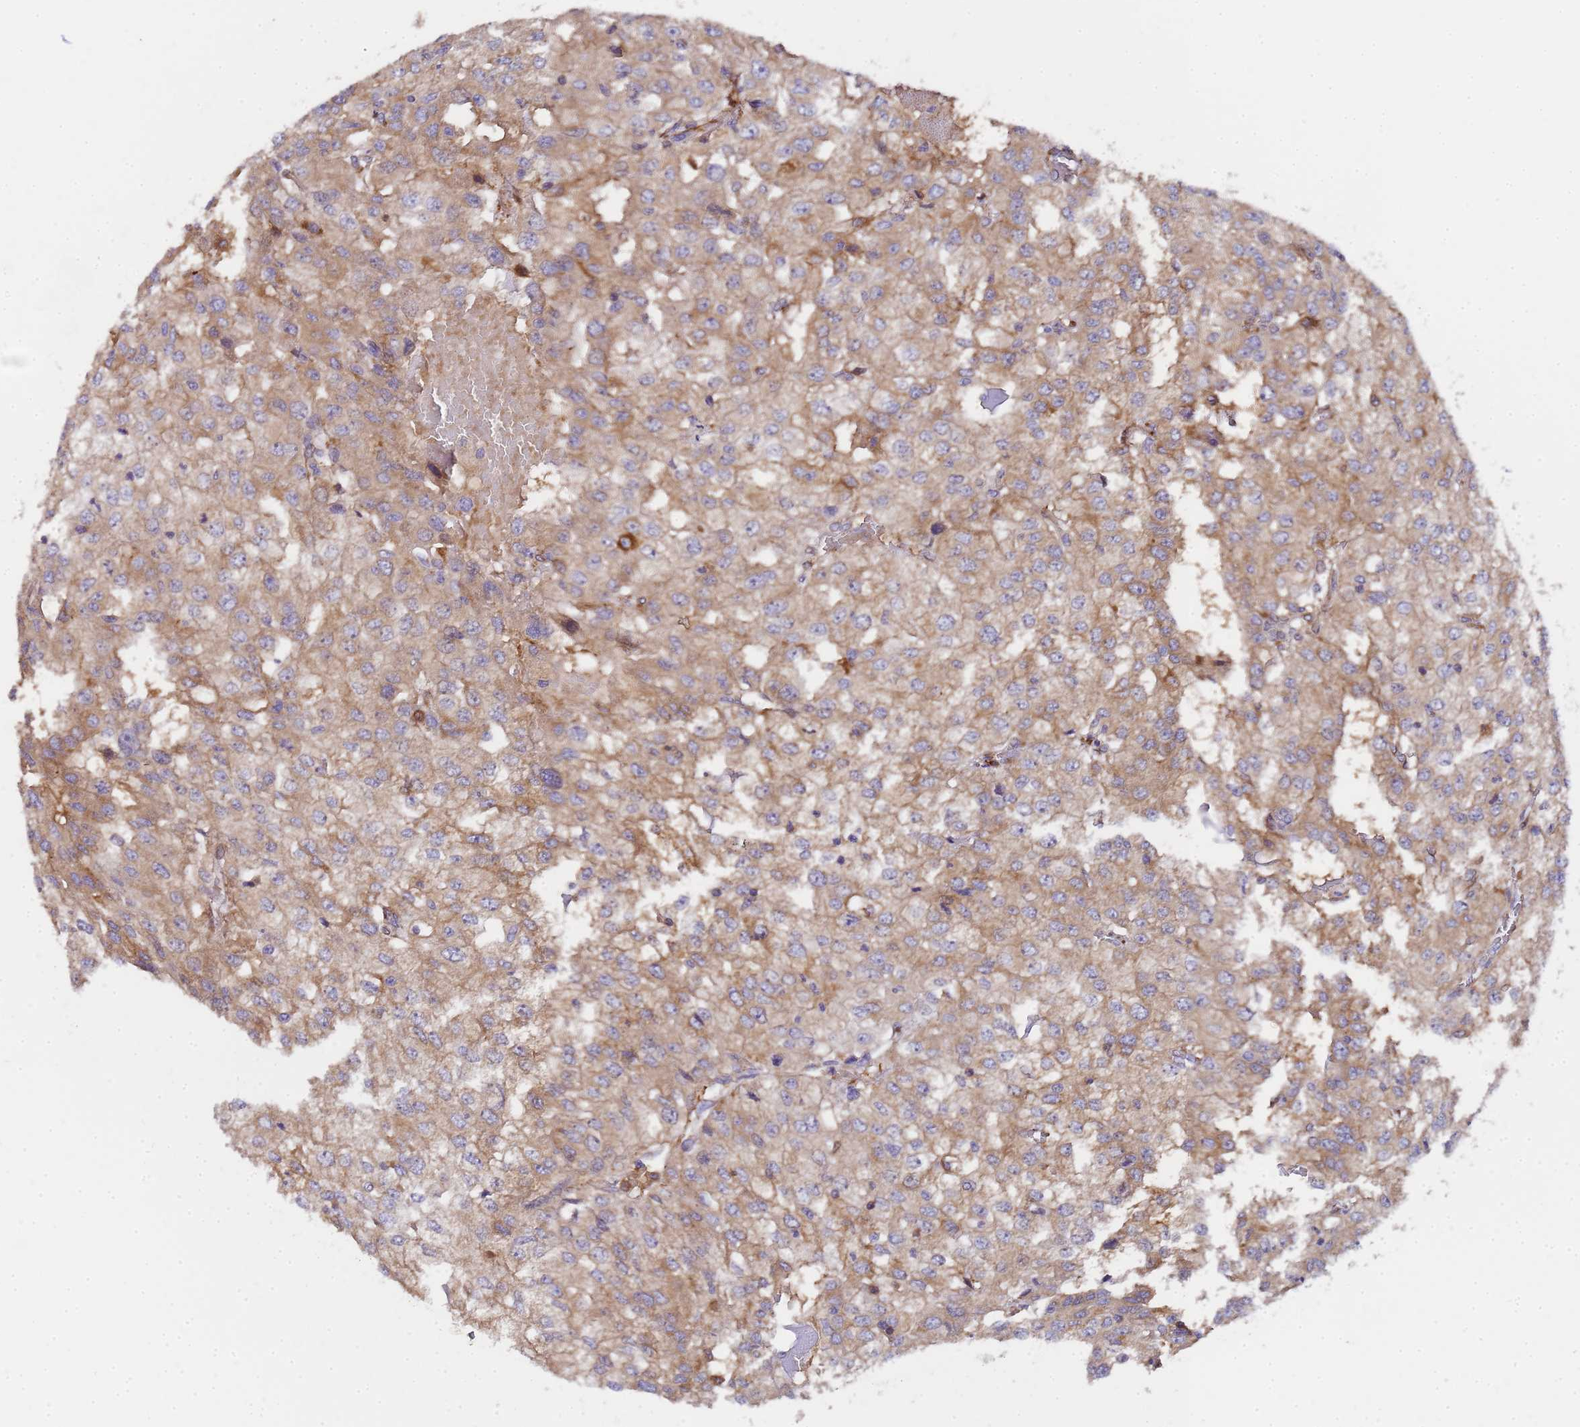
{"staining": {"intensity": "weak", "quantity": ">75%", "location": "cytoplasmic/membranous"}, "tissue": "renal cancer", "cell_type": "Tumor cells", "image_type": "cancer", "snomed": [{"axis": "morphology", "description": "Adenocarcinoma, NOS"}, {"axis": "topography", "description": "Kidney"}], "caption": "Immunohistochemistry (IHC) (DAB (3,3'-diaminobenzidine)) staining of adenocarcinoma (renal) demonstrates weak cytoplasmic/membranous protein staining in about >75% of tumor cells. (DAB IHC with brightfield microscopy, high magnification).", "gene": "MOCS1", "patient": {"sex": "female", "age": 54}}